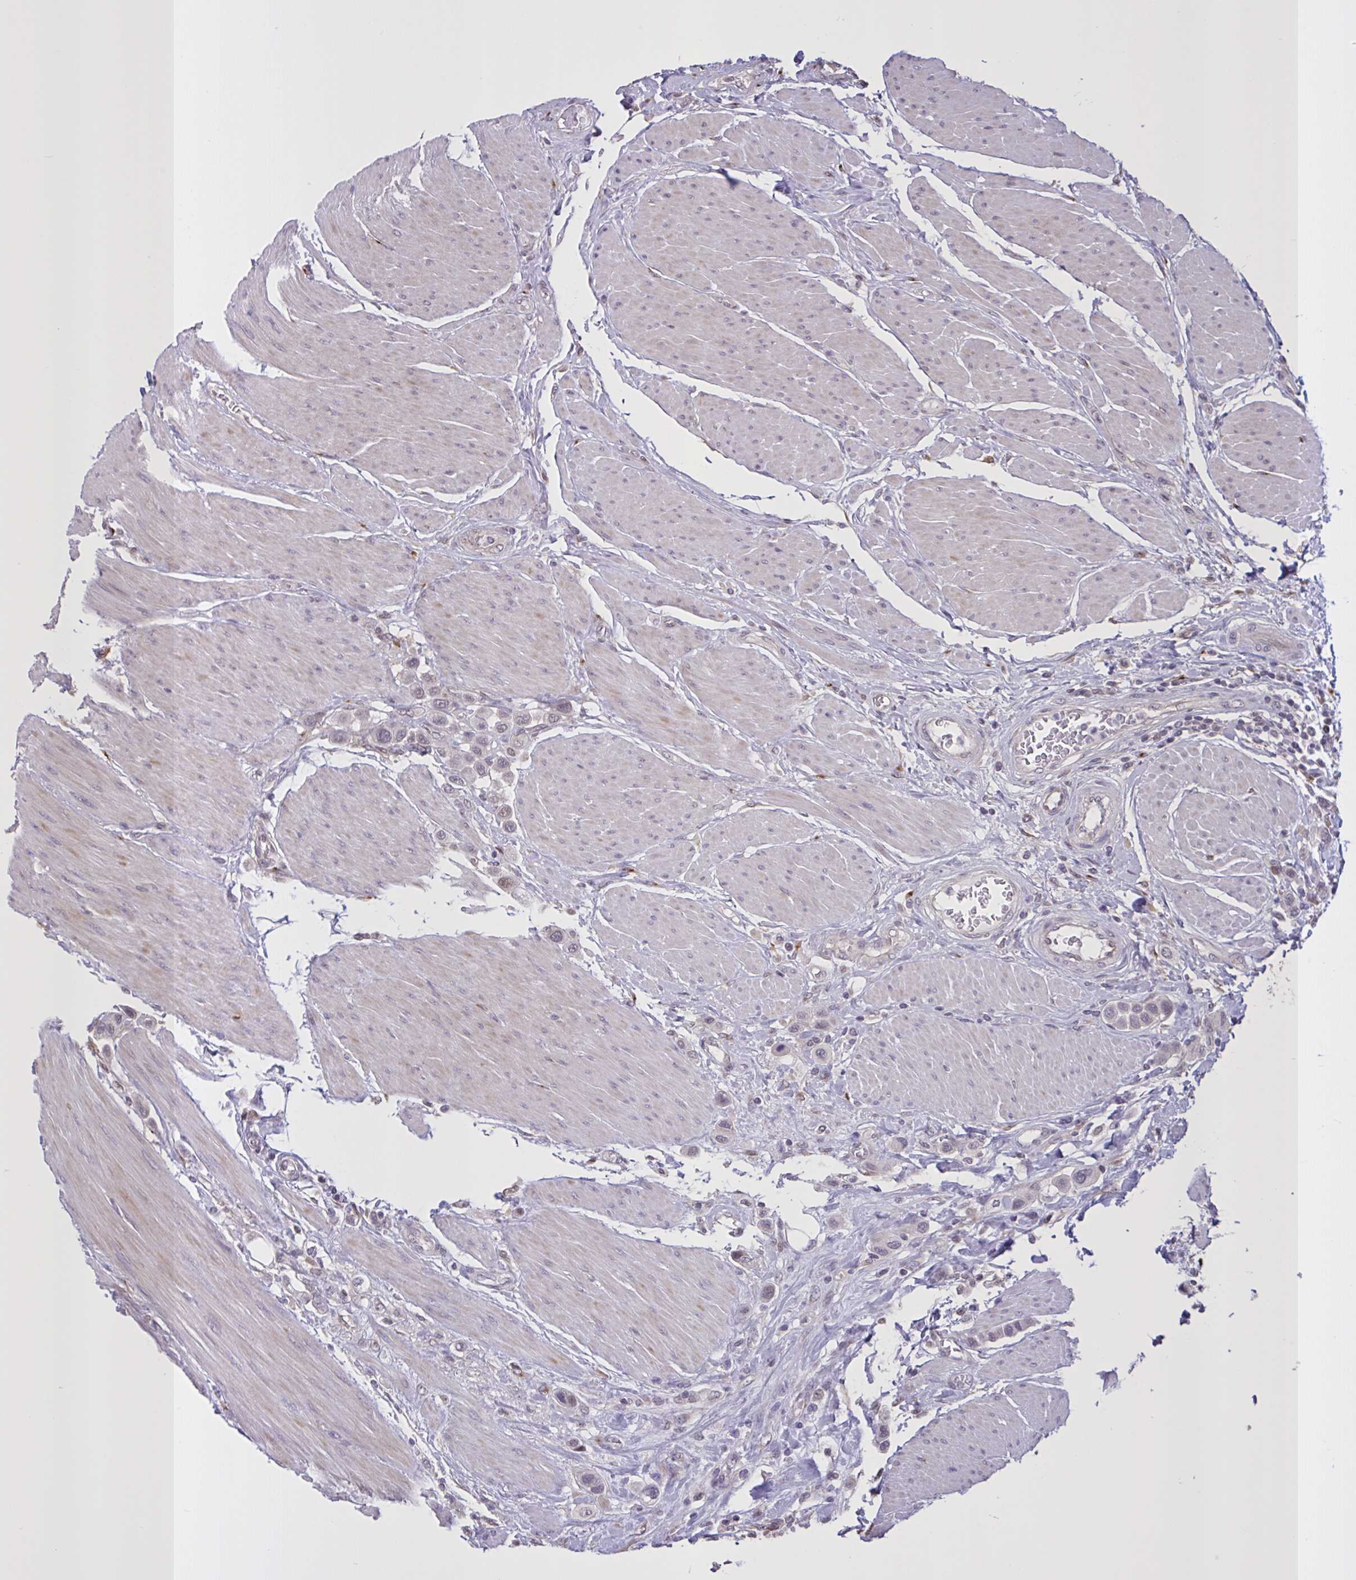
{"staining": {"intensity": "weak", "quantity": "<25%", "location": "nuclear"}, "tissue": "urothelial cancer", "cell_type": "Tumor cells", "image_type": "cancer", "snomed": [{"axis": "morphology", "description": "Urothelial carcinoma, High grade"}, {"axis": "topography", "description": "Urinary bladder"}], "caption": "Immunohistochemistry (IHC) of urothelial carcinoma (high-grade) demonstrates no positivity in tumor cells.", "gene": "MRGPRX2", "patient": {"sex": "male", "age": 50}}